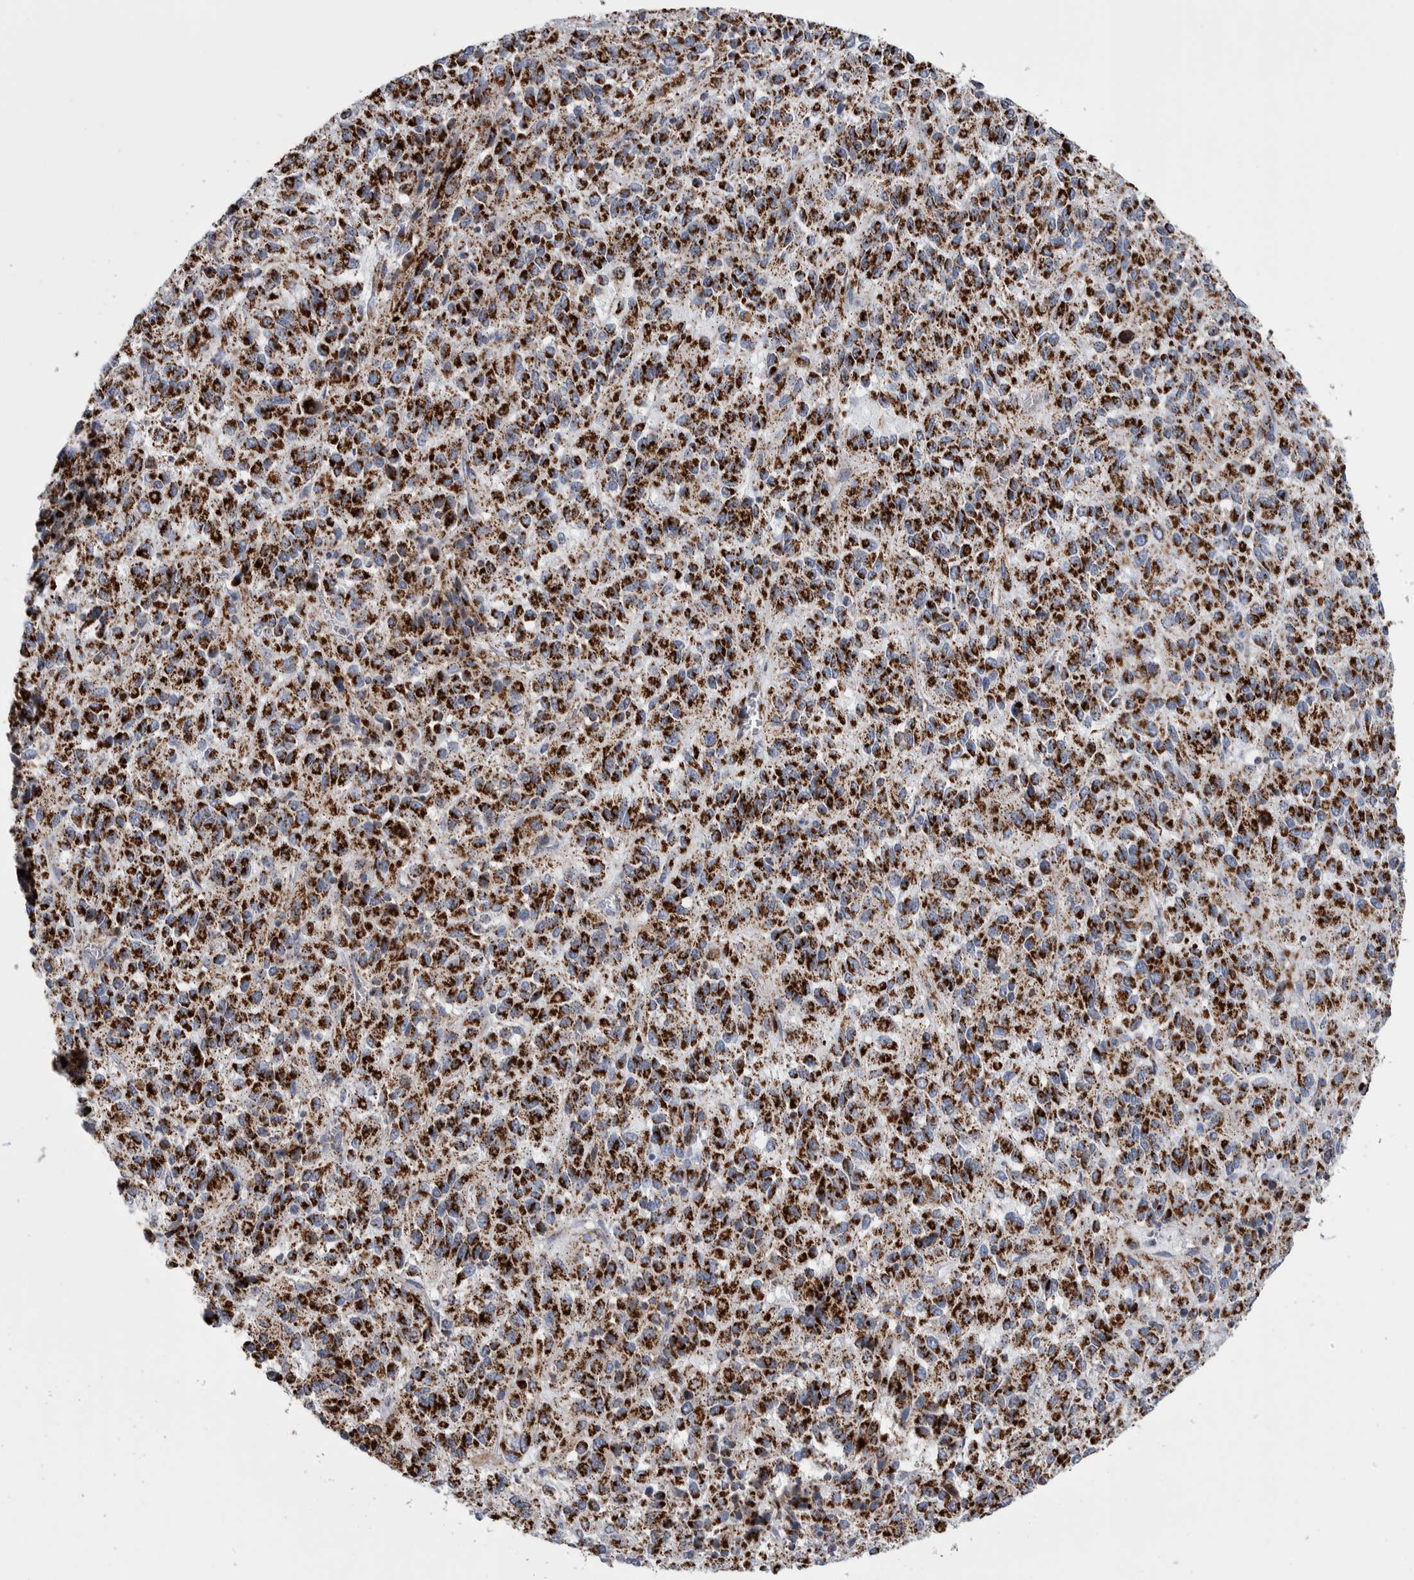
{"staining": {"intensity": "strong", "quantity": ">75%", "location": "cytoplasmic/membranous"}, "tissue": "melanoma", "cell_type": "Tumor cells", "image_type": "cancer", "snomed": [{"axis": "morphology", "description": "Malignant melanoma, Metastatic site"}, {"axis": "topography", "description": "Lung"}], "caption": "Immunohistochemical staining of human malignant melanoma (metastatic site) reveals high levels of strong cytoplasmic/membranous staining in approximately >75% of tumor cells.", "gene": "ETFA", "patient": {"sex": "male", "age": 64}}